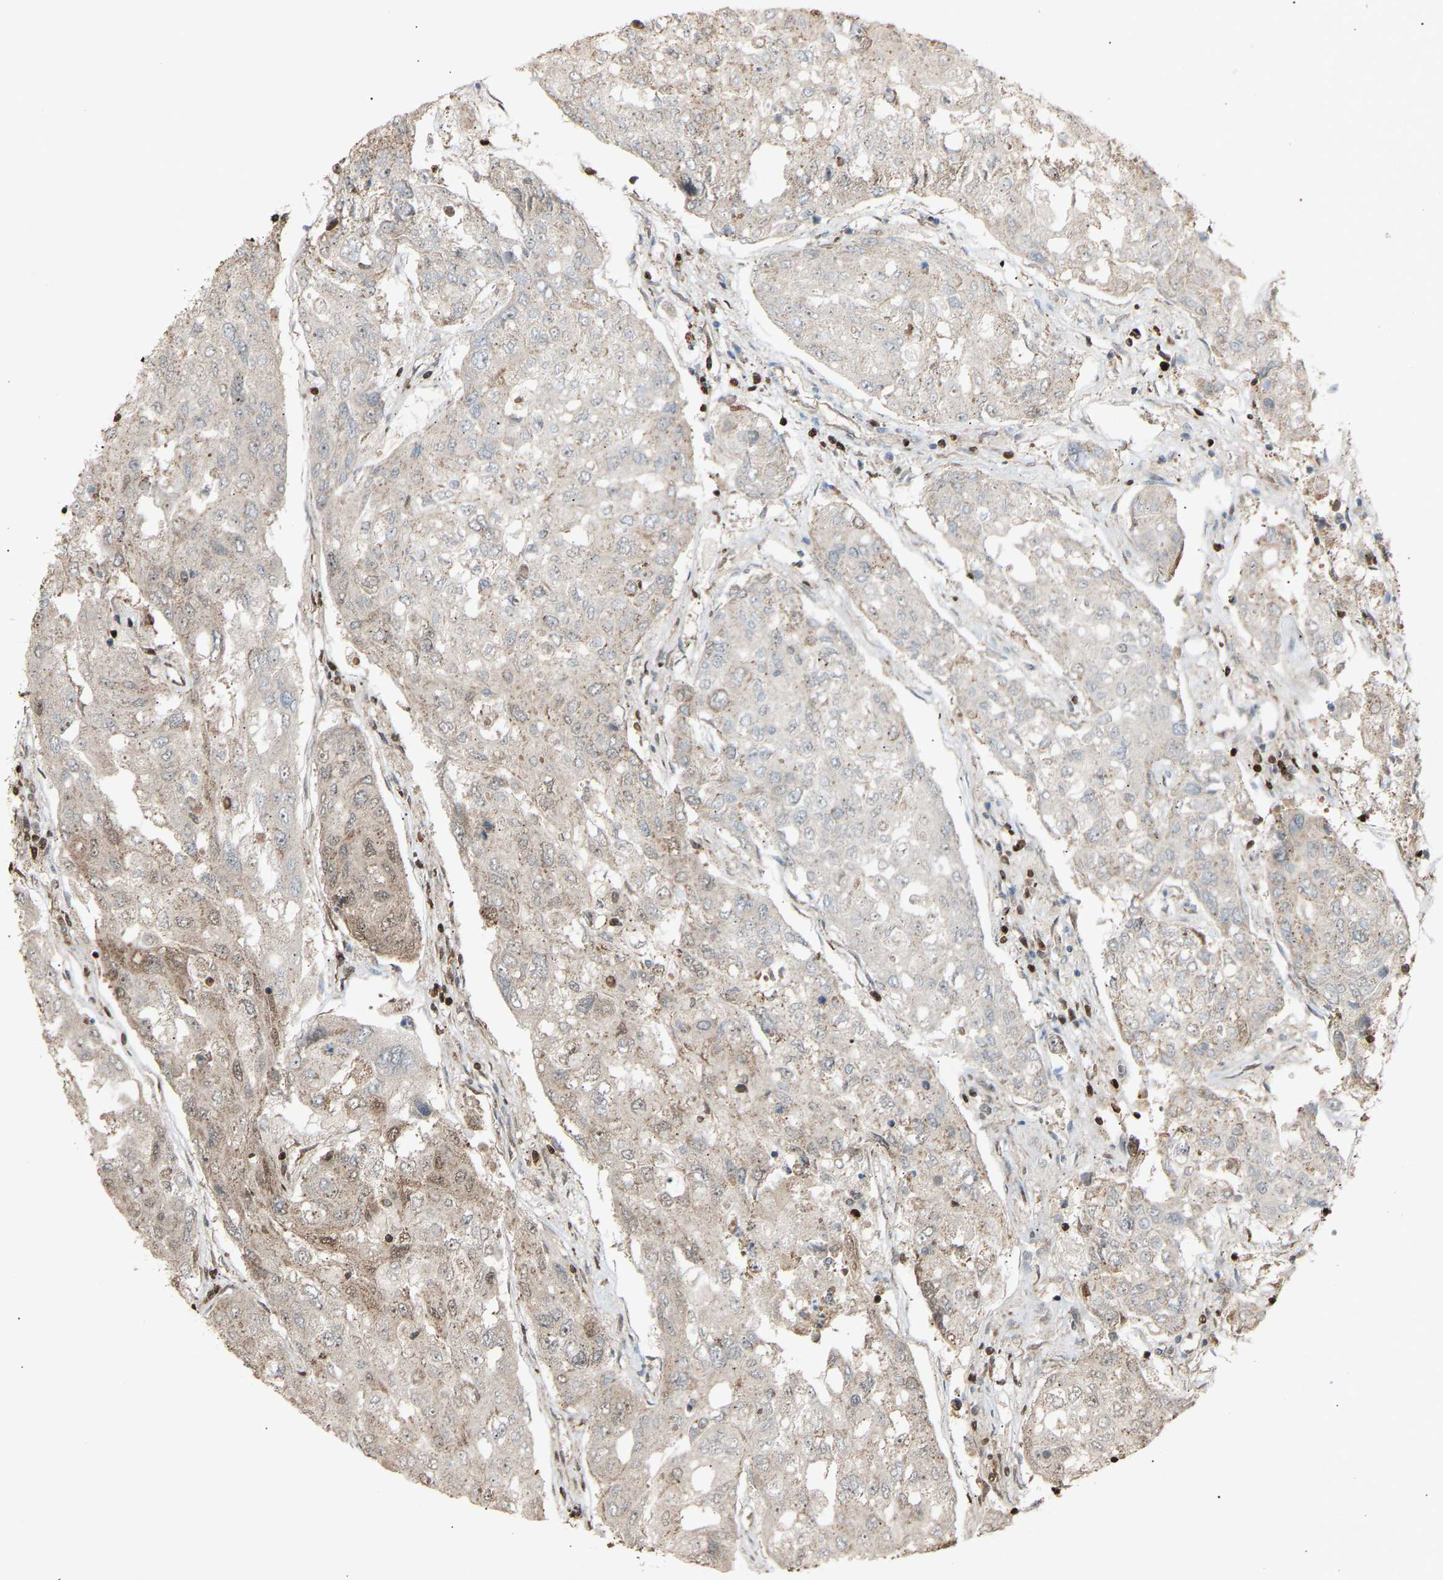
{"staining": {"intensity": "moderate", "quantity": "25%-75%", "location": "cytoplasmic/membranous,nuclear"}, "tissue": "urothelial cancer", "cell_type": "Tumor cells", "image_type": "cancer", "snomed": [{"axis": "morphology", "description": "Urothelial carcinoma, High grade"}, {"axis": "topography", "description": "Lymph node"}, {"axis": "topography", "description": "Urinary bladder"}], "caption": "High-grade urothelial carcinoma was stained to show a protein in brown. There is medium levels of moderate cytoplasmic/membranous and nuclear expression in approximately 25%-75% of tumor cells. The staining was performed using DAB, with brown indicating positive protein expression. Nuclei are stained blue with hematoxylin.", "gene": "ALYREF", "patient": {"sex": "male", "age": 51}}